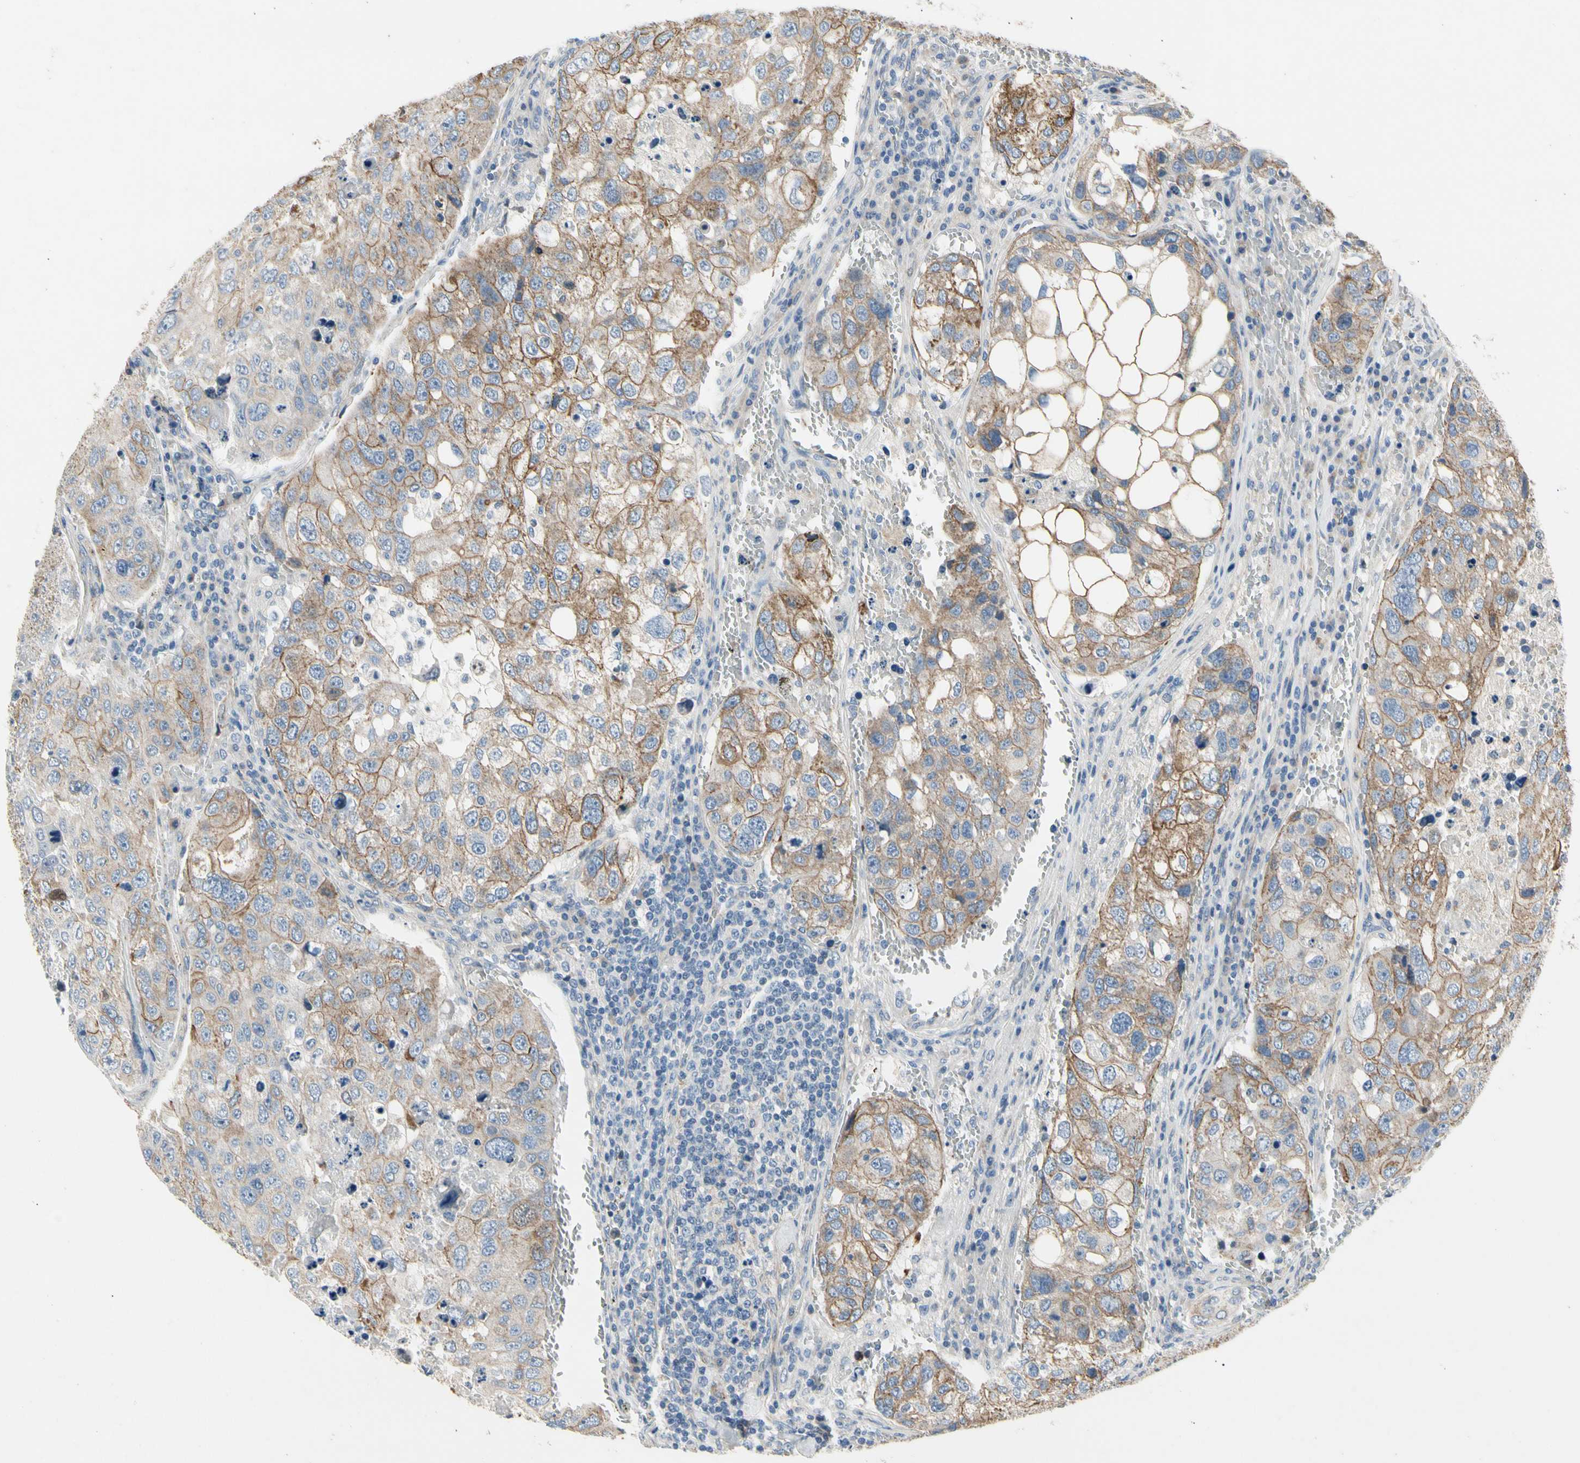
{"staining": {"intensity": "weak", "quantity": "25%-75%", "location": "cytoplasmic/membranous"}, "tissue": "urothelial cancer", "cell_type": "Tumor cells", "image_type": "cancer", "snomed": [{"axis": "morphology", "description": "Urothelial carcinoma, High grade"}, {"axis": "topography", "description": "Lymph node"}, {"axis": "topography", "description": "Urinary bladder"}], "caption": "The histopathology image reveals immunohistochemical staining of high-grade urothelial carcinoma. There is weak cytoplasmic/membranous positivity is present in approximately 25%-75% of tumor cells. Nuclei are stained in blue.", "gene": "LGR6", "patient": {"sex": "male", "age": 51}}